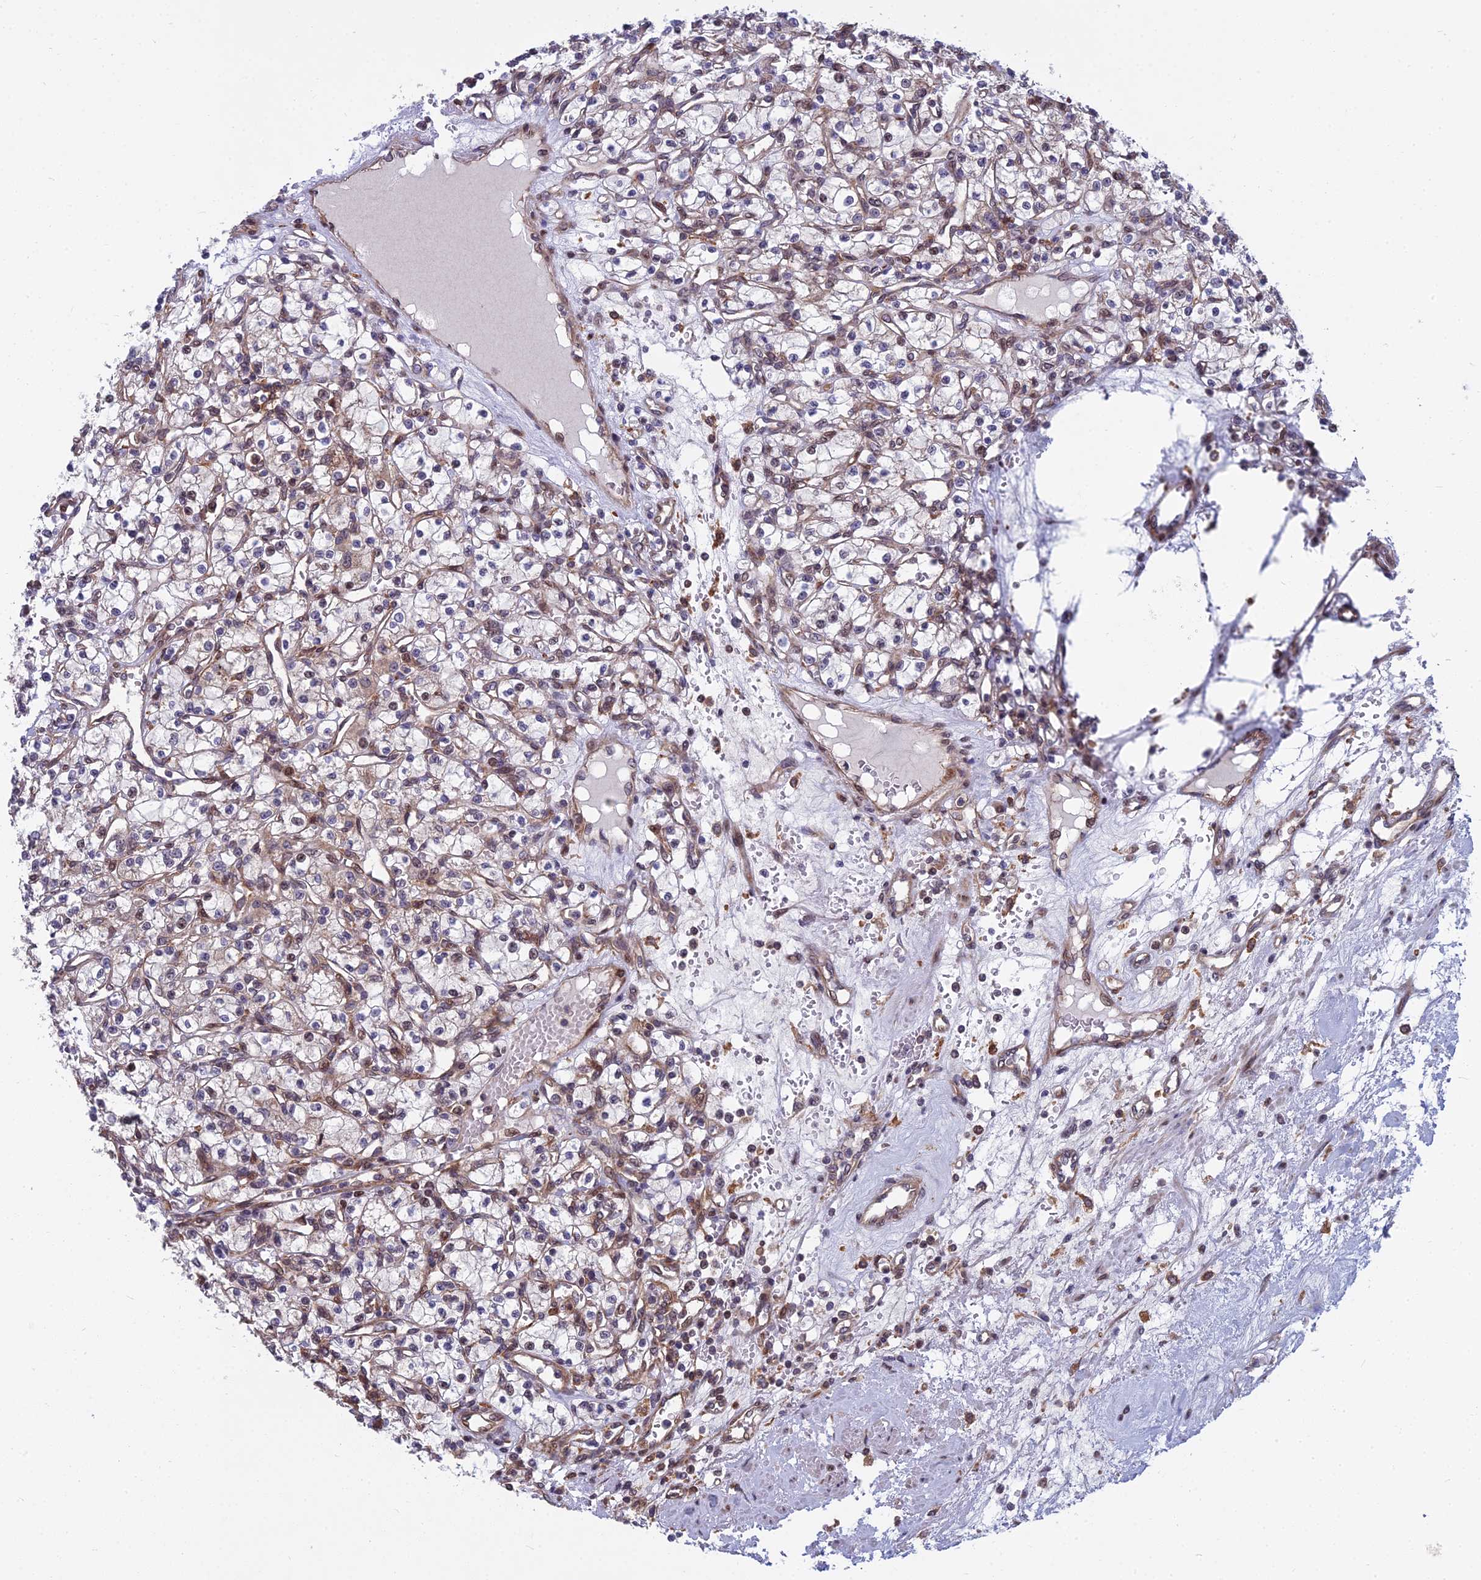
{"staining": {"intensity": "negative", "quantity": "none", "location": "none"}, "tissue": "renal cancer", "cell_type": "Tumor cells", "image_type": "cancer", "snomed": [{"axis": "morphology", "description": "Adenocarcinoma, NOS"}, {"axis": "topography", "description": "Kidney"}], "caption": "Human renal adenocarcinoma stained for a protein using immunohistochemistry displays no staining in tumor cells.", "gene": "COMMD2", "patient": {"sex": "female", "age": 59}}